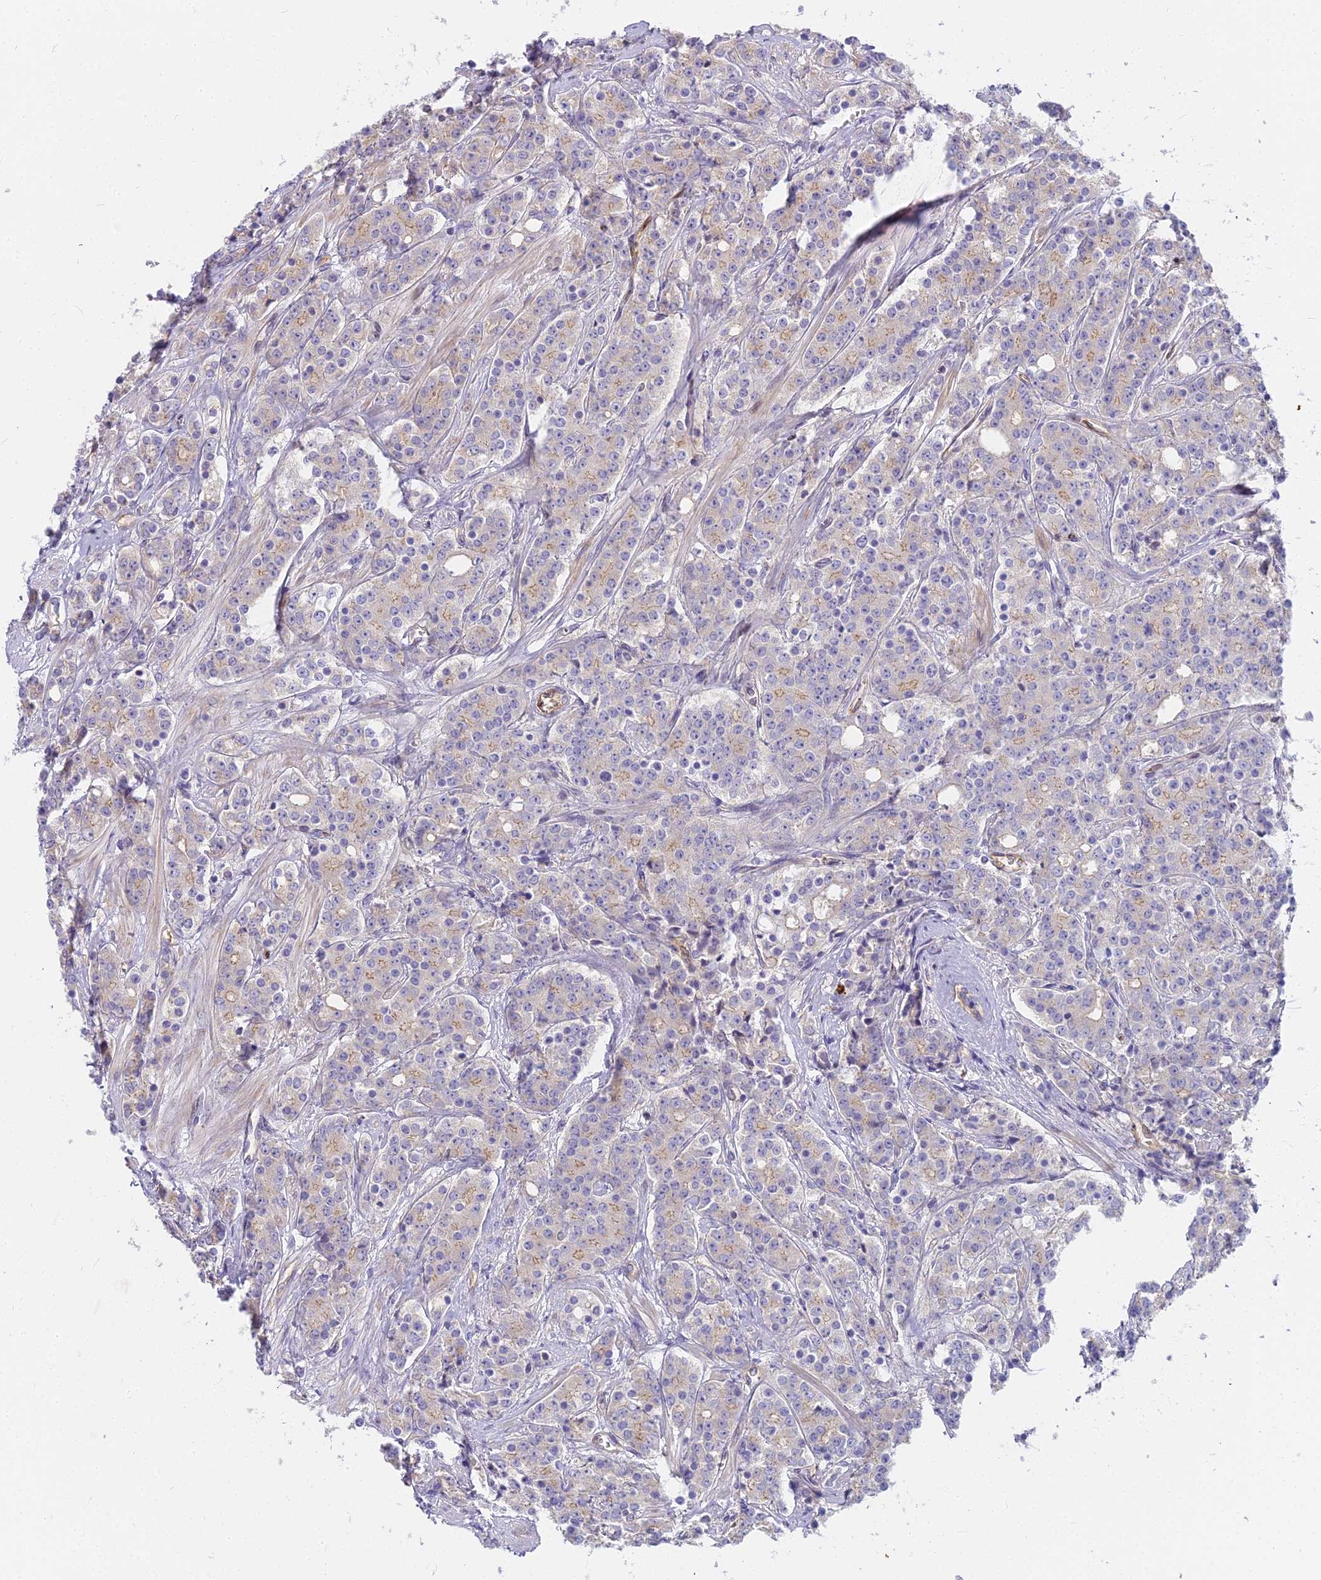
{"staining": {"intensity": "weak", "quantity": "<25%", "location": "cytoplasmic/membranous"}, "tissue": "prostate cancer", "cell_type": "Tumor cells", "image_type": "cancer", "snomed": [{"axis": "morphology", "description": "Adenocarcinoma, High grade"}, {"axis": "topography", "description": "Prostate"}], "caption": "Micrograph shows no significant protein positivity in tumor cells of adenocarcinoma (high-grade) (prostate).", "gene": "HLA-DOA", "patient": {"sex": "male", "age": 62}}